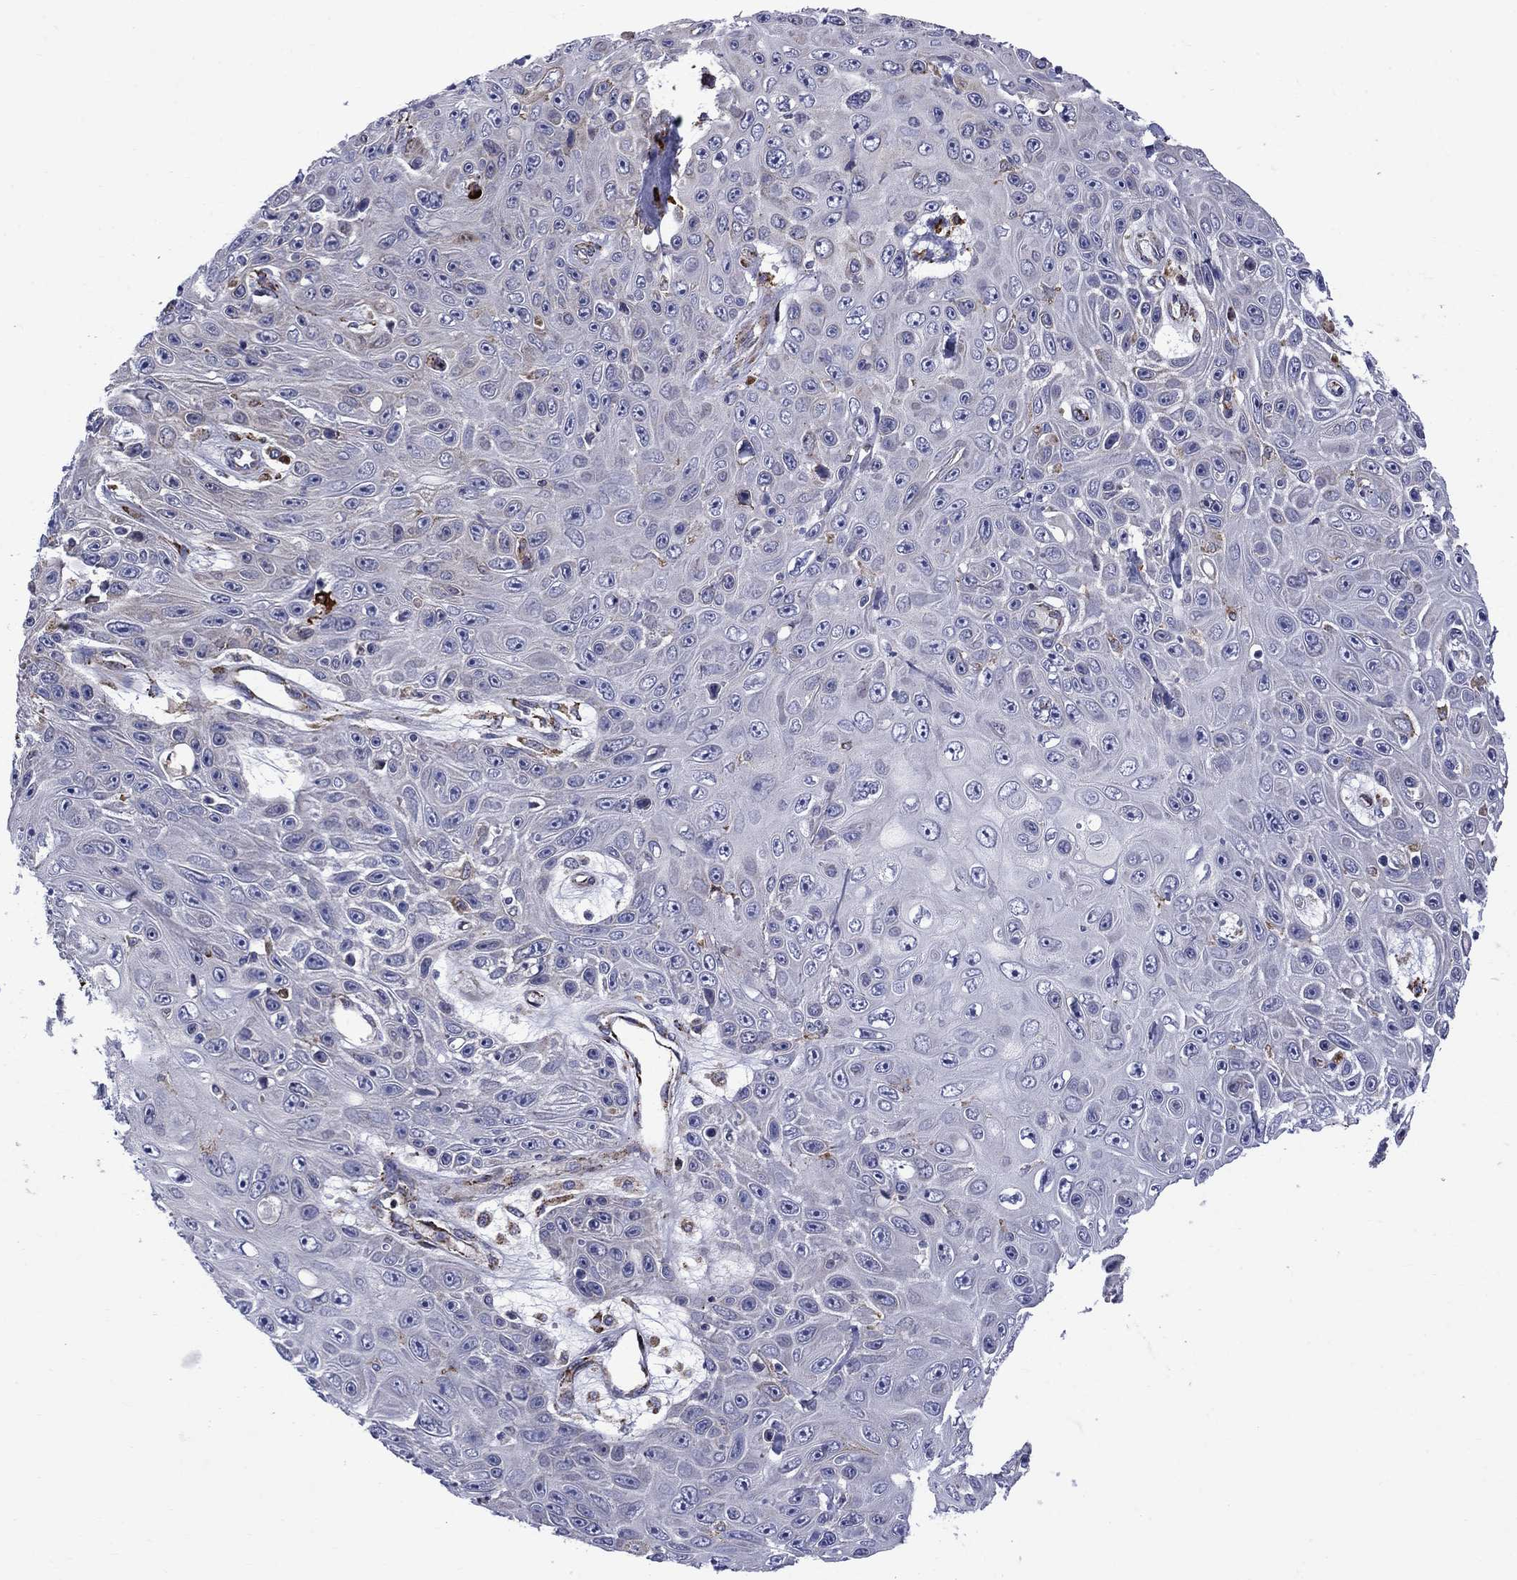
{"staining": {"intensity": "weak", "quantity": "<25%", "location": "cytoplasmic/membranous"}, "tissue": "skin cancer", "cell_type": "Tumor cells", "image_type": "cancer", "snomed": [{"axis": "morphology", "description": "Squamous cell carcinoma, NOS"}, {"axis": "topography", "description": "Skin"}], "caption": "Tumor cells are negative for protein expression in human skin squamous cell carcinoma.", "gene": "ASNS", "patient": {"sex": "male", "age": 82}}